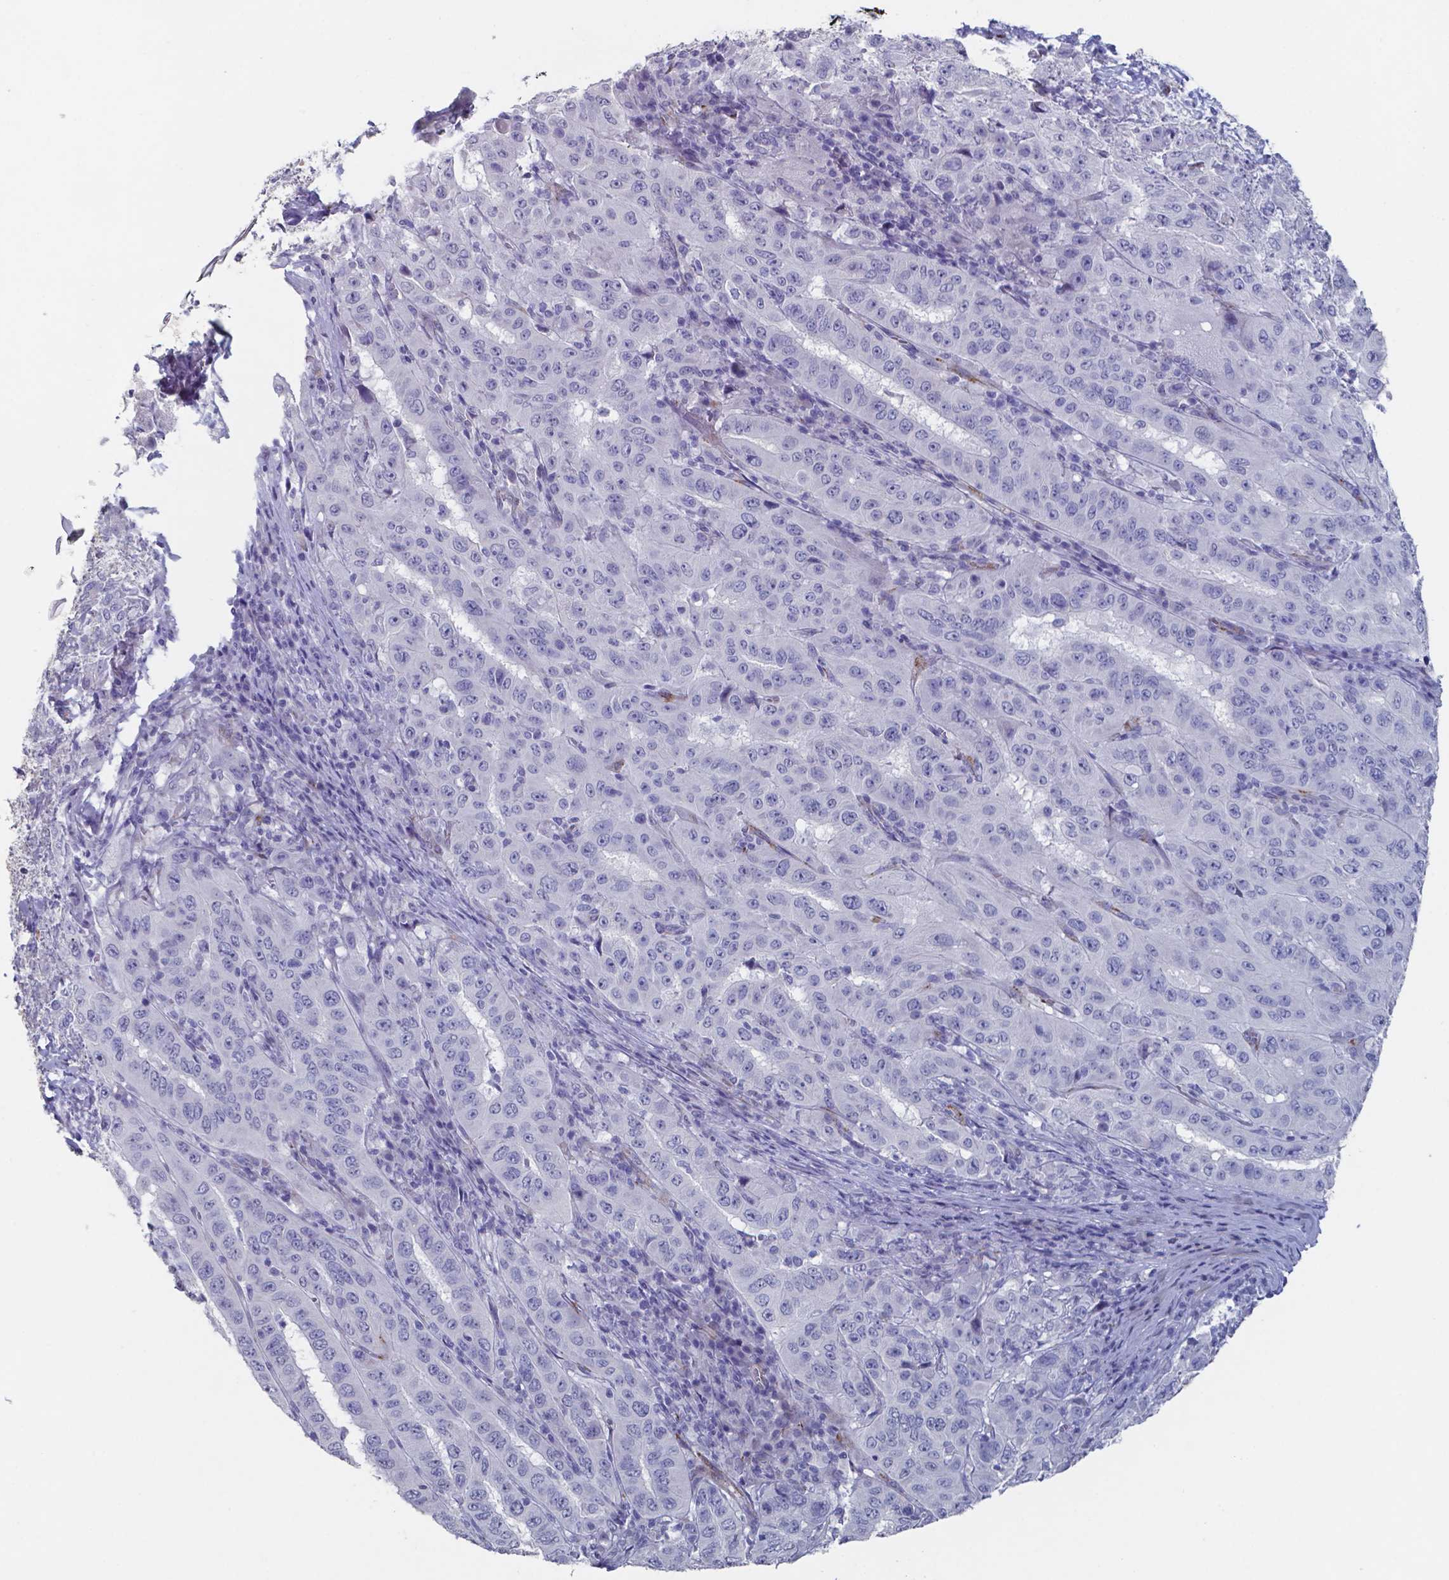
{"staining": {"intensity": "negative", "quantity": "none", "location": "none"}, "tissue": "pancreatic cancer", "cell_type": "Tumor cells", "image_type": "cancer", "snomed": [{"axis": "morphology", "description": "Adenocarcinoma, NOS"}, {"axis": "topography", "description": "Pancreas"}], "caption": "Immunohistochemical staining of adenocarcinoma (pancreatic) reveals no significant positivity in tumor cells.", "gene": "PLA2R1", "patient": {"sex": "male", "age": 63}}